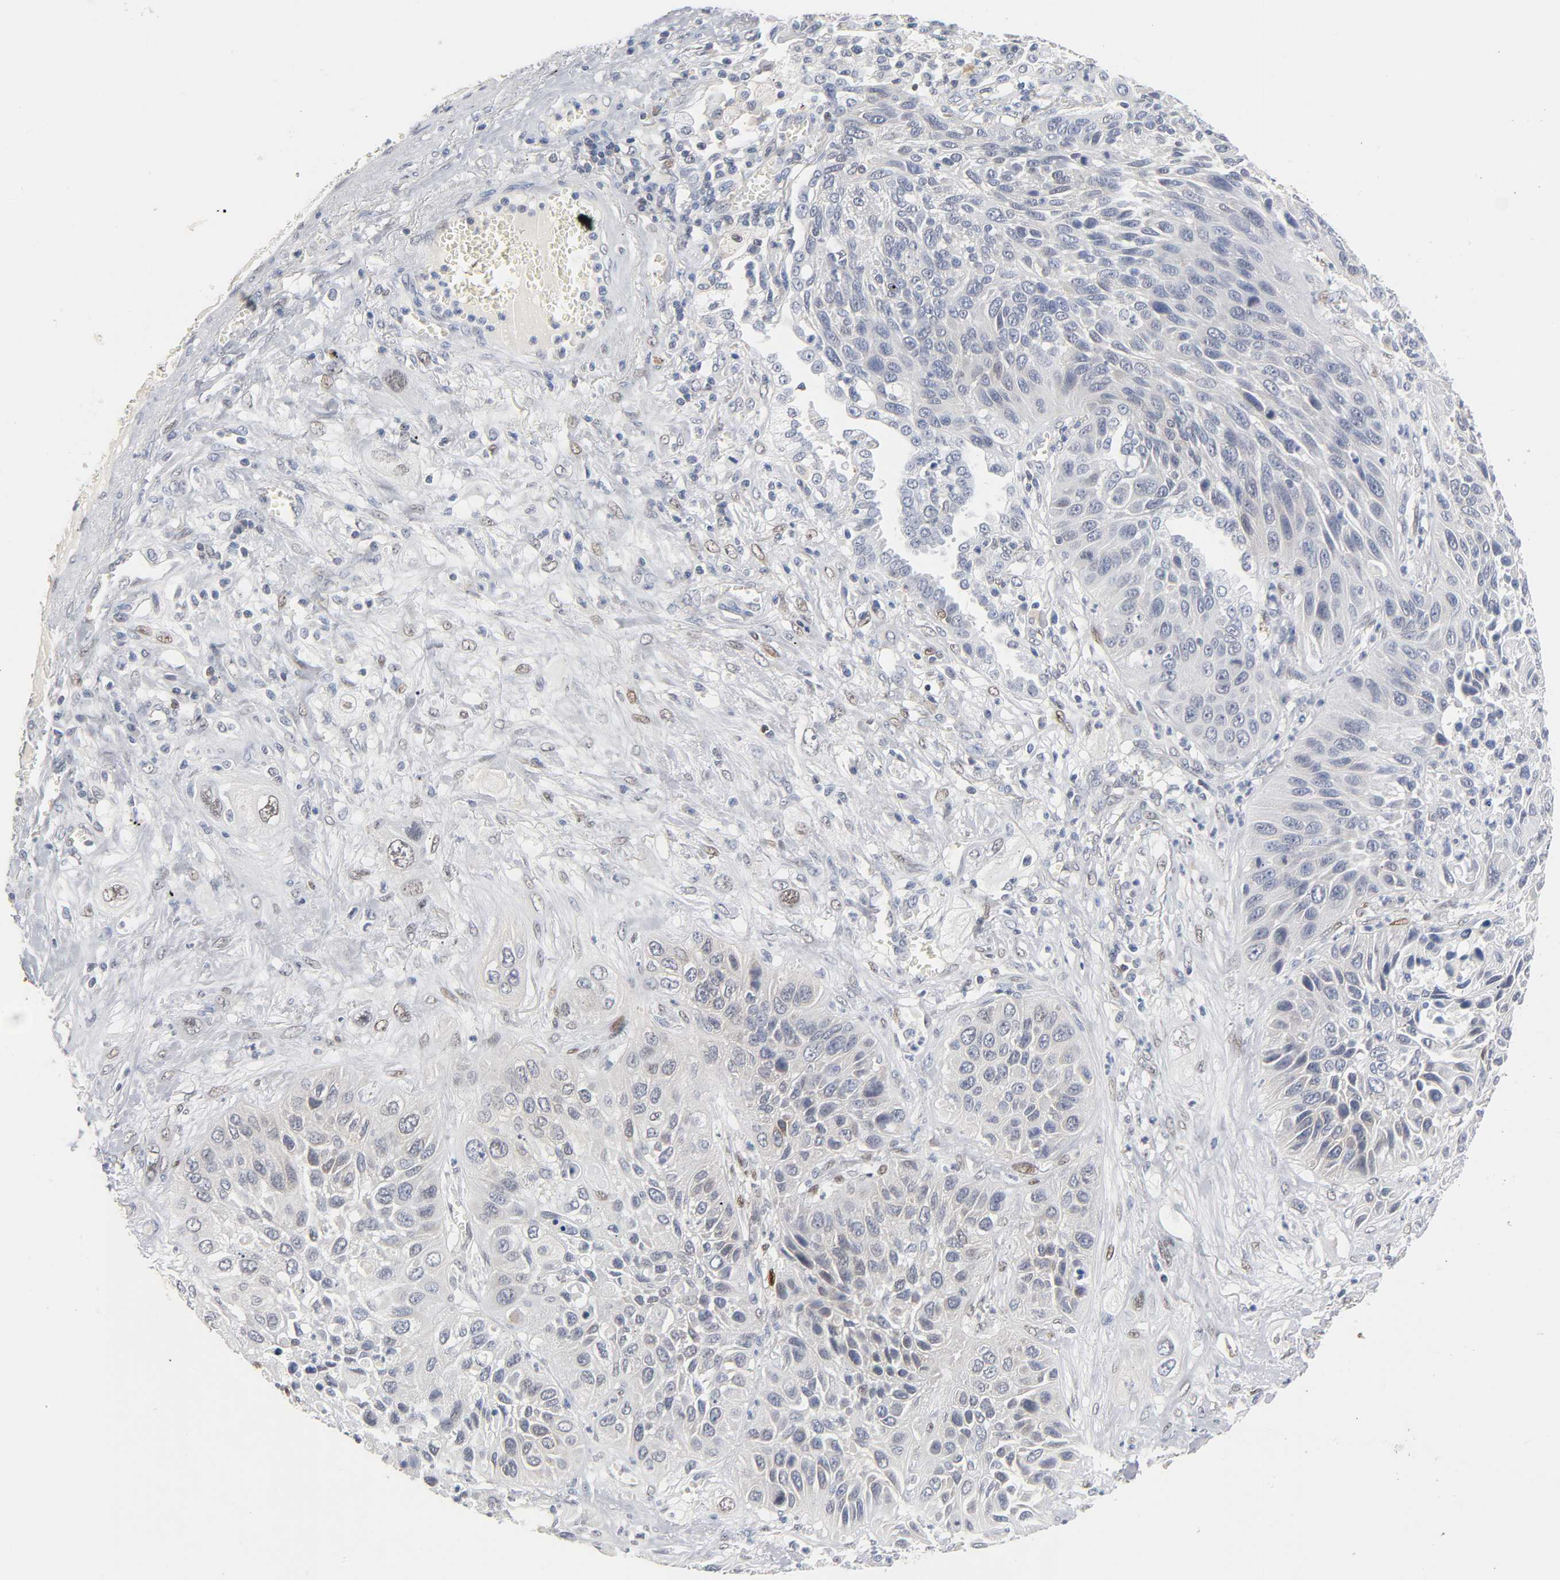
{"staining": {"intensity": "negative", "quantity": "none", "location": "none"}, "tissue": "lung cancer", "cell_type": "Tumor cells", "image_type": "cancer", "snomed": [{"axis": "morphology", "description": "Squamous cell carcinoma, NOS"}, {"axis": "topography", "description": "Lung"}], "caption": "Immunohistochemical staining of lung cancer displays no significant expression in tumor cells. (DAB (3,3'-diaminobenzidine) immunohistochemistry (IHC), high magnification).", "gene": "NFATC1", "patient": {"sex": "female", "age": 76}}